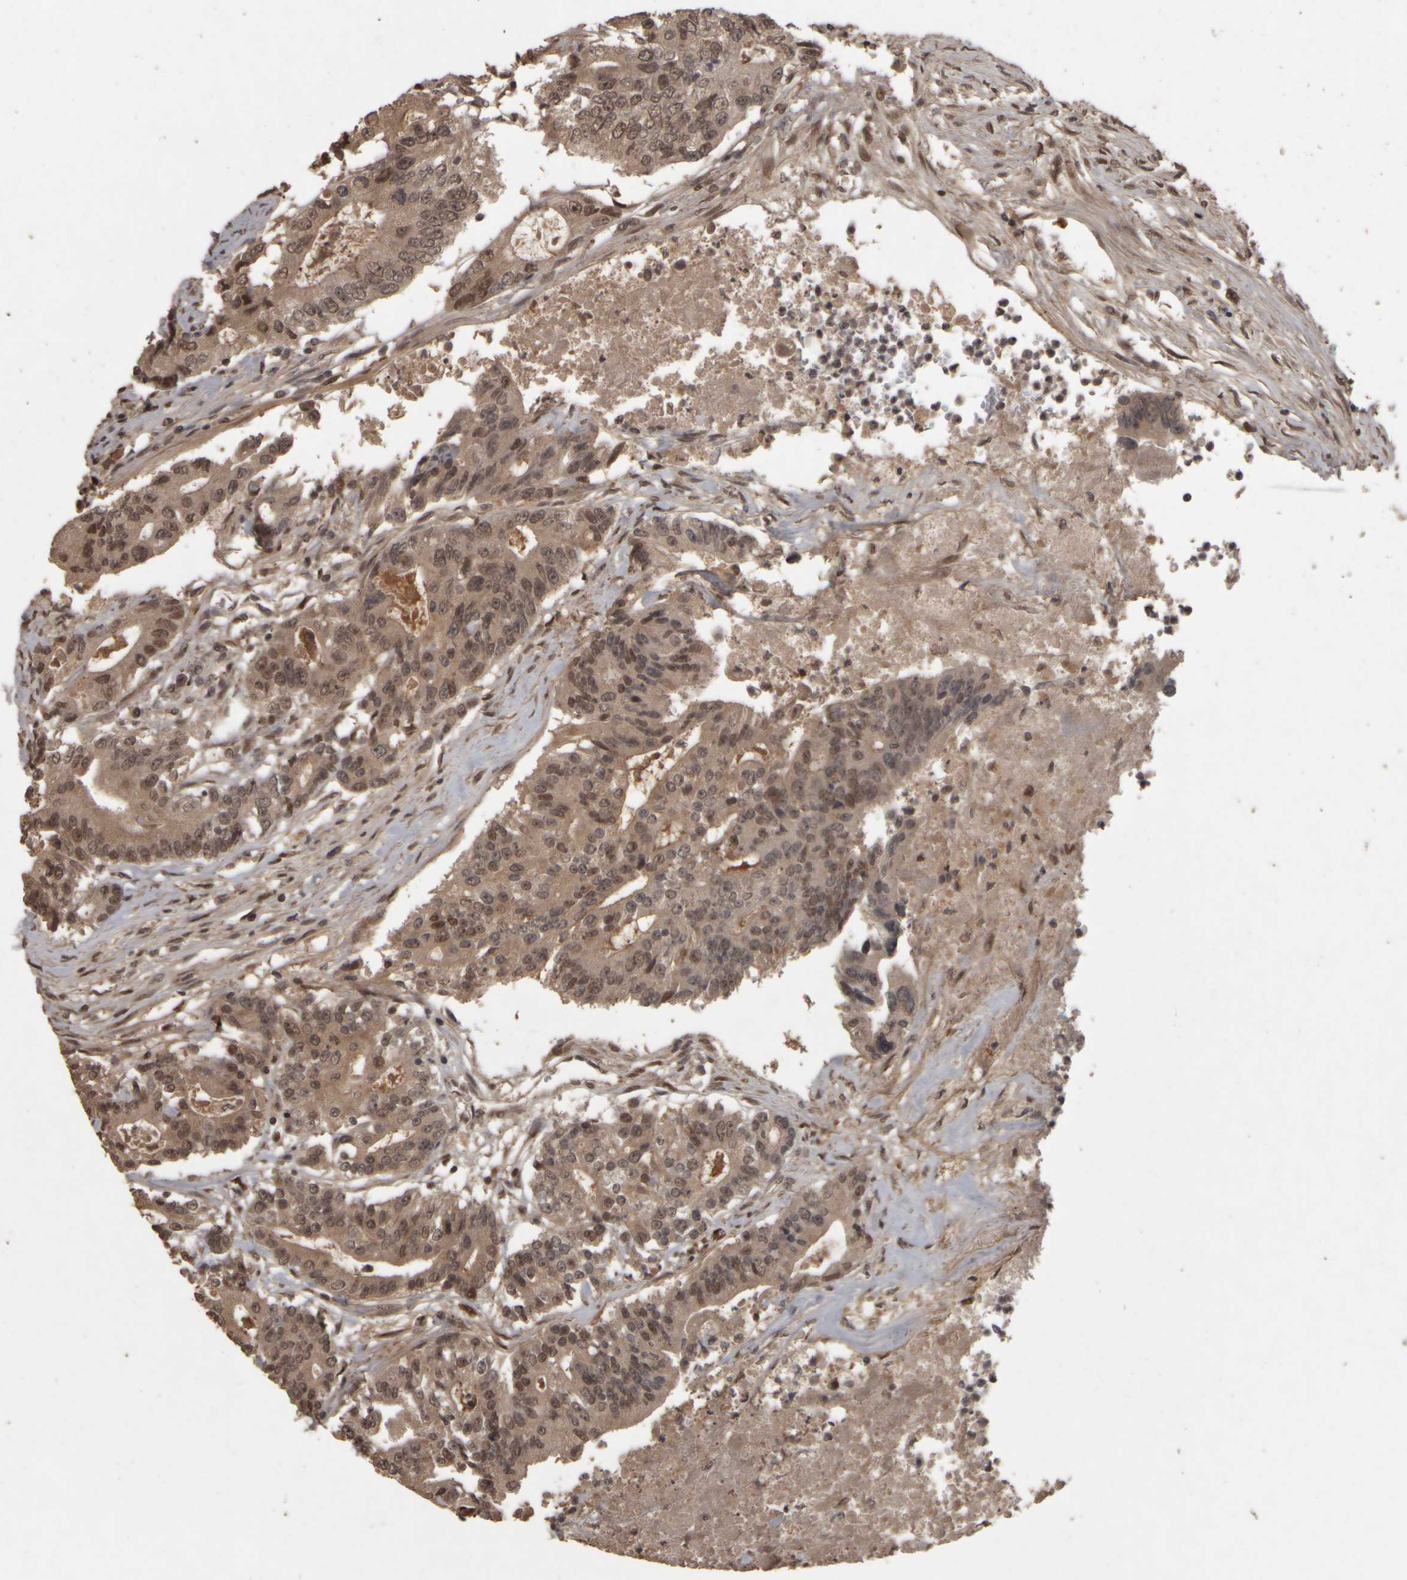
{"staining": {"intensity": "moderate", "quantity": ">75%", "location": "cytoplasmic/membranous,nuclear"}, "tissue": "colorectal cancer", "cell_type": "Tumor cells", "image_type": "cancer", "snomed": [{"axis": "morphology", "description": "Adenocarcinoma, NOS"}, {"axis": "topography", "description": "Colon"}], "caption": "An immunohistochemistry photomicrograph of neoplastic tissue is shown. Protein staining in brown highlights moderate cytoplasmic/membranous and nuclear positivity in colorectal cancer within tumor cells.", "gene": "ACO1", "patient": {"sex": "female", "age": 77}}